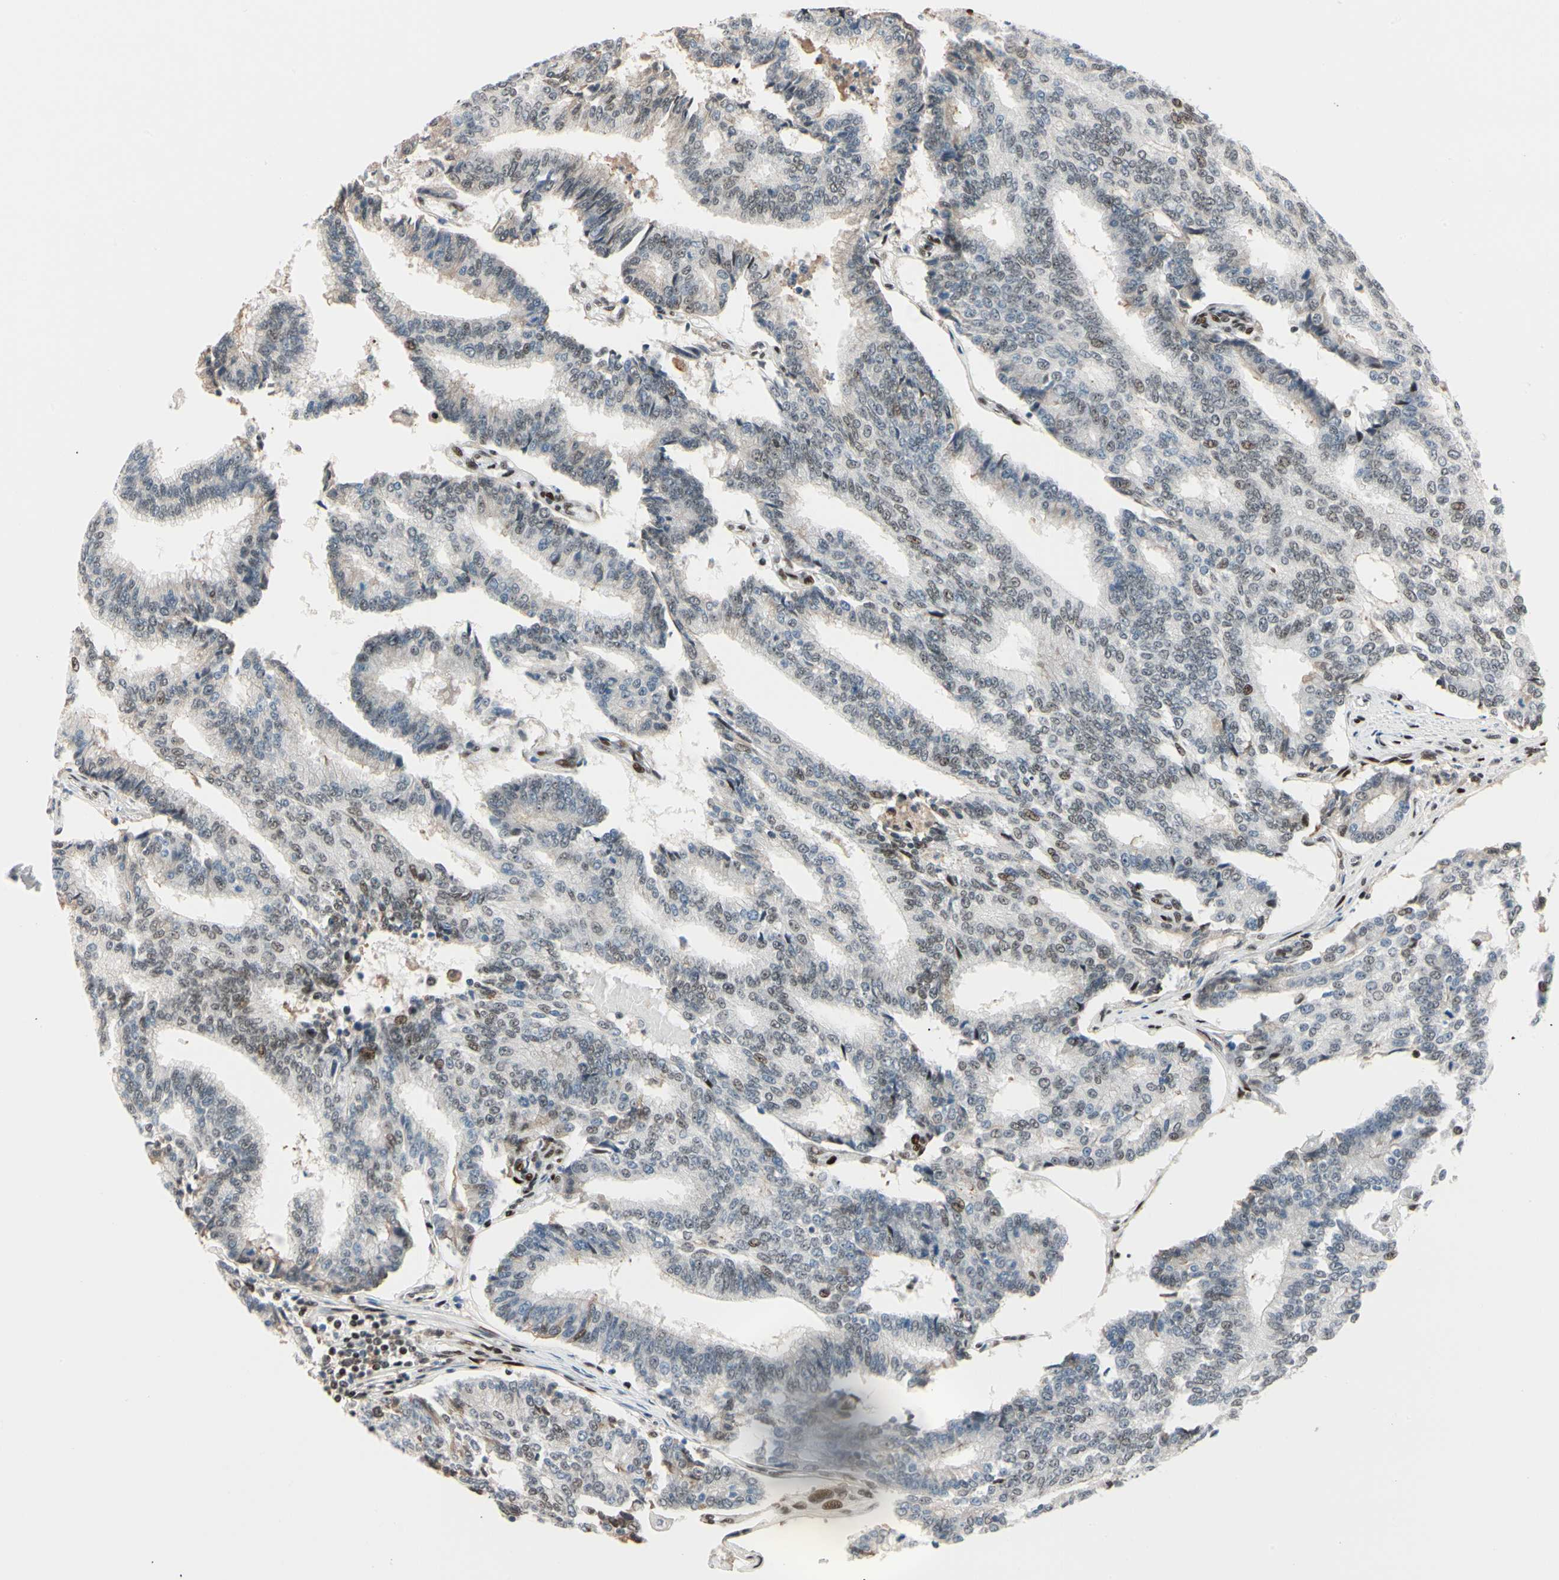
{"staining": {"intensity": "weak", "quantity": "<25%", "location": "nuclear"}, "tissue": "prostate cancer", "cell_type": "Tumor cells", "image_type": "cancer", "snomed": [{"axis": "morphology", "description": "Adenocarcinoma, High grade"}, {"axis": "topography", "description": "Prostate"}], "caption": "An immunohistochemistry photomicrograph of prostate adenocarcinoma (high-grade) is shown. There is no staining in tumor cells of prostate adenocarcinoma (high-grade).", "gene": "FOXO3", "patient": {"sex": "male", "age": 55}}